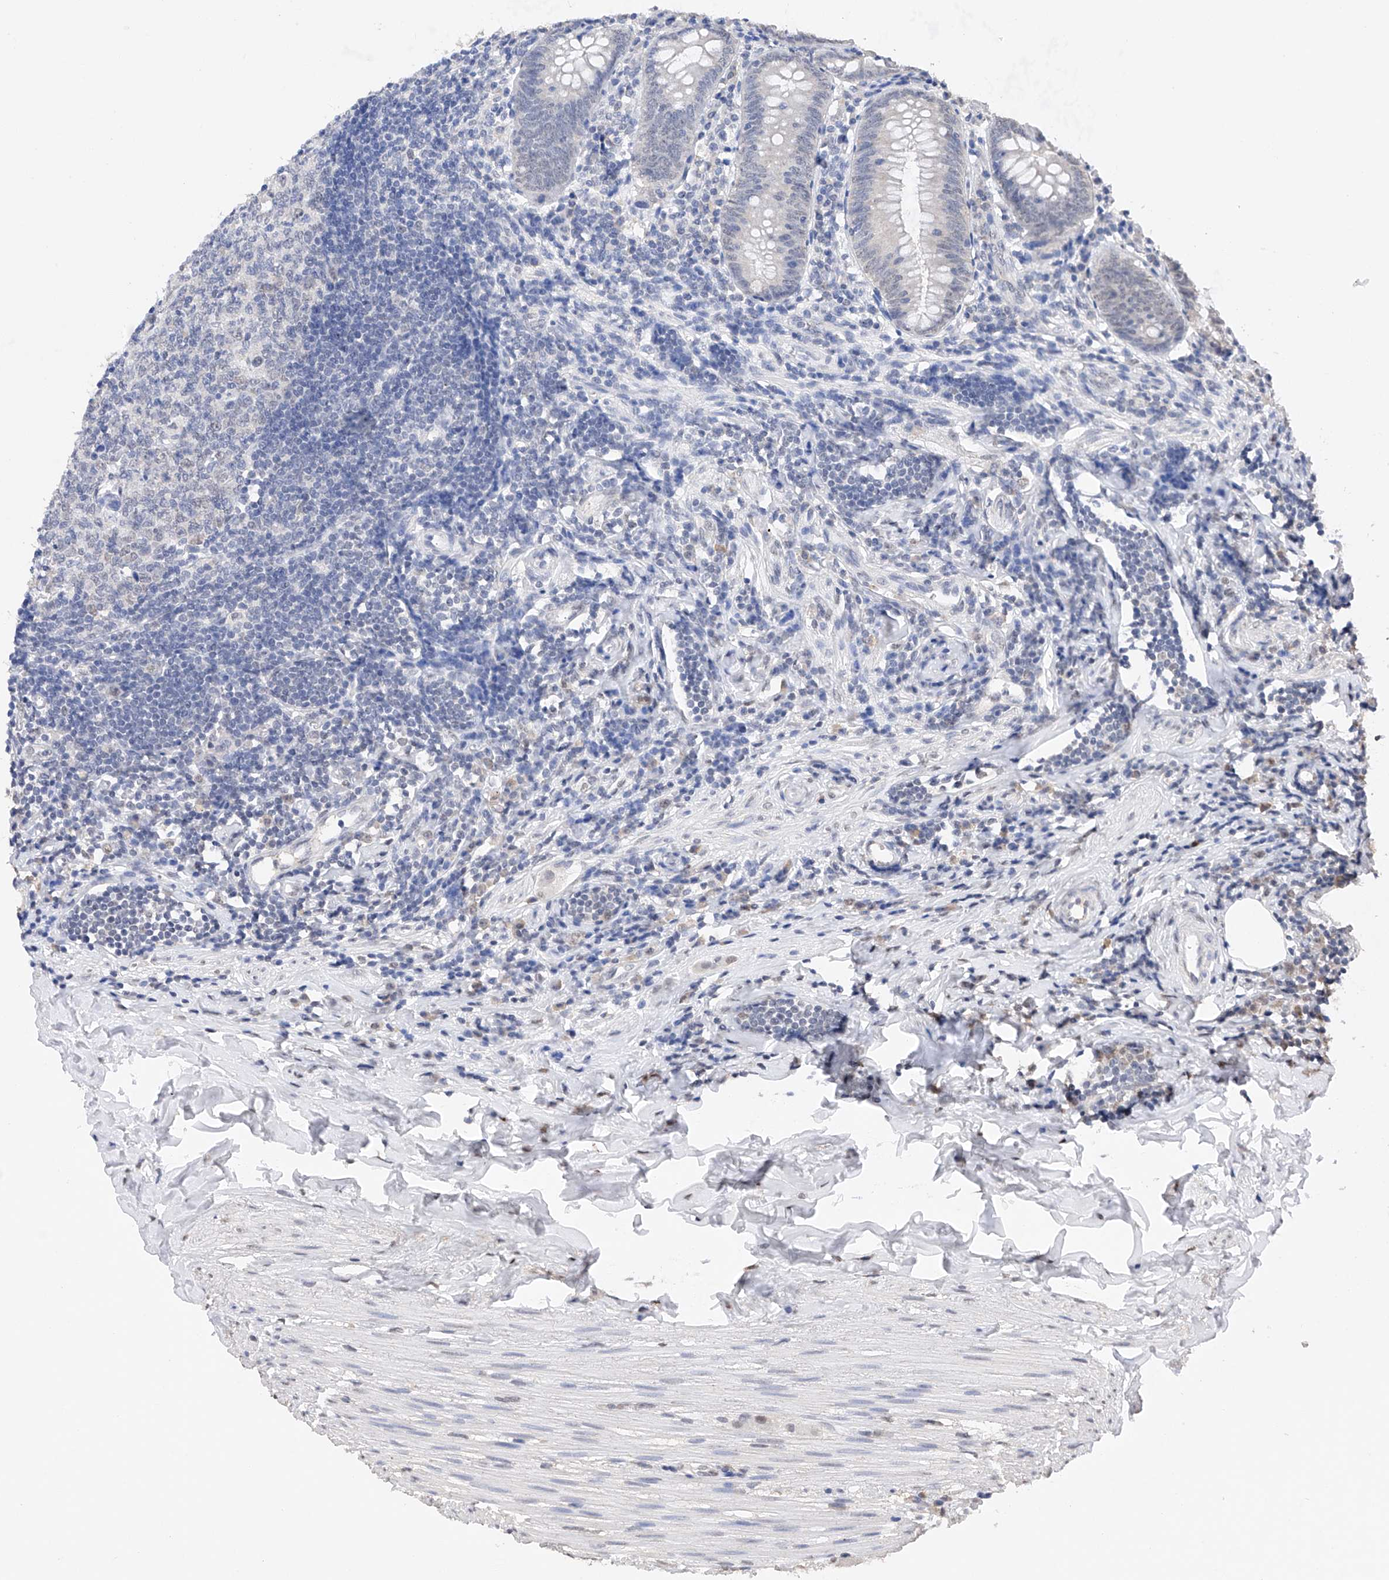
{"staining": {"intensity": "negative", "quantity": "none", "location": "none"}, "tissue": "appendix", "cell_type": "Glandular cells", "image_type": "normal", "snomed": [{"axis": "morphology", "description": "Normal tissue, NOS"}, {"axis": "topography", "description": "Appendix"}], "caption": "IHC image of normal appendix stained for a protein (brown), which demonstrates no expression in glandular cells.", "gene": "DMAP1", "patient": {"sex": "female", "age": 54}}